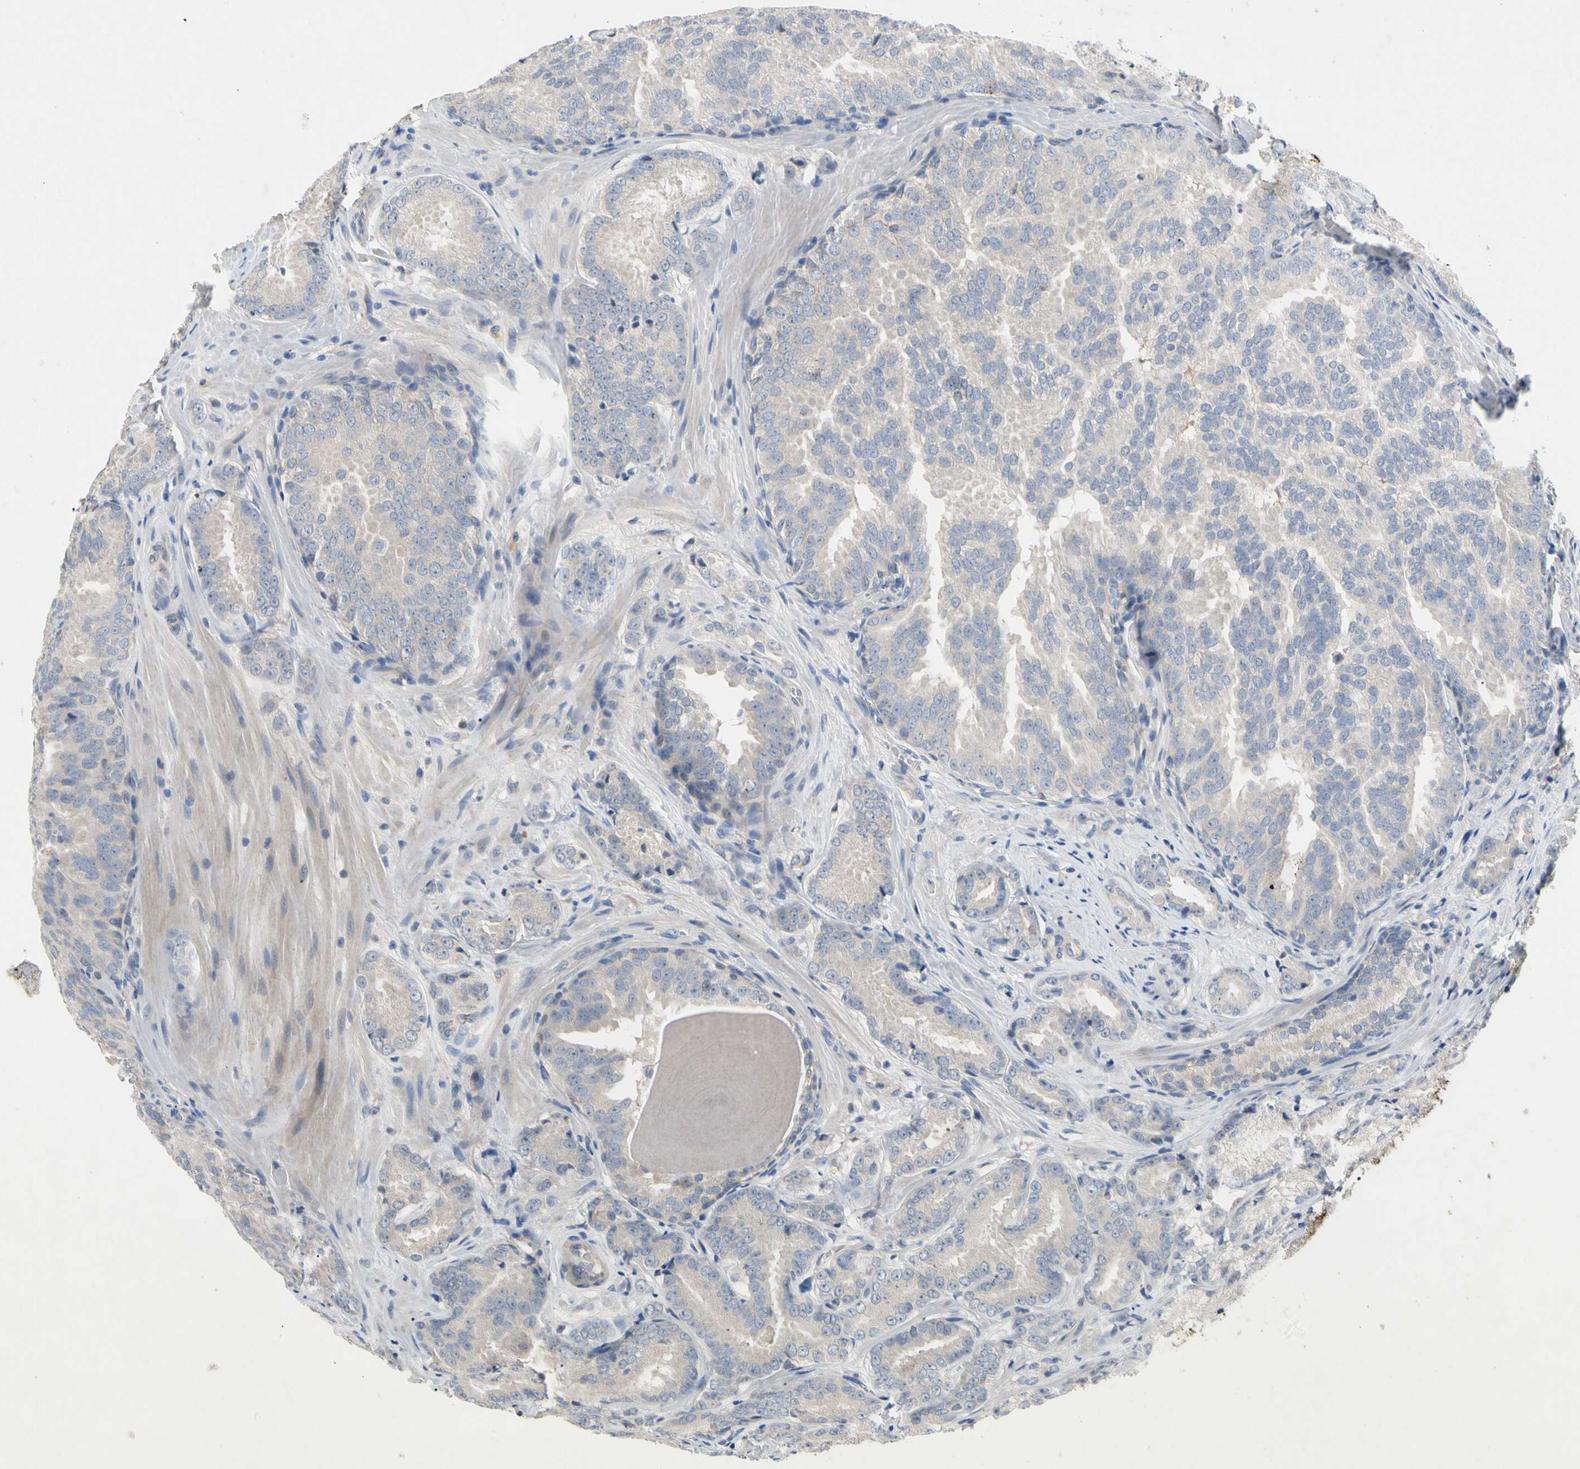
{"staining": {"intensity": "negative", "quantity": "none", "location": "none"}, "tissue": "prostate cancer", "cell_type": "Tumor cells", "image_type": "cancer", "snomed": [{"axis": "morphology", "description": "Adenocarcinoma, High grade"}, {"axis": "topography", "description": "Prostate"}], "caption": "This image is of prostate cancer (adenocarcinoma (high-grade)) stained with immunohistochemistry to label a protein in brown with the nuclei are counter-stained blue. There is no expression in tumor cells.", "gene": "GAS6", "patient": {"sex": "male", "age": 64}}